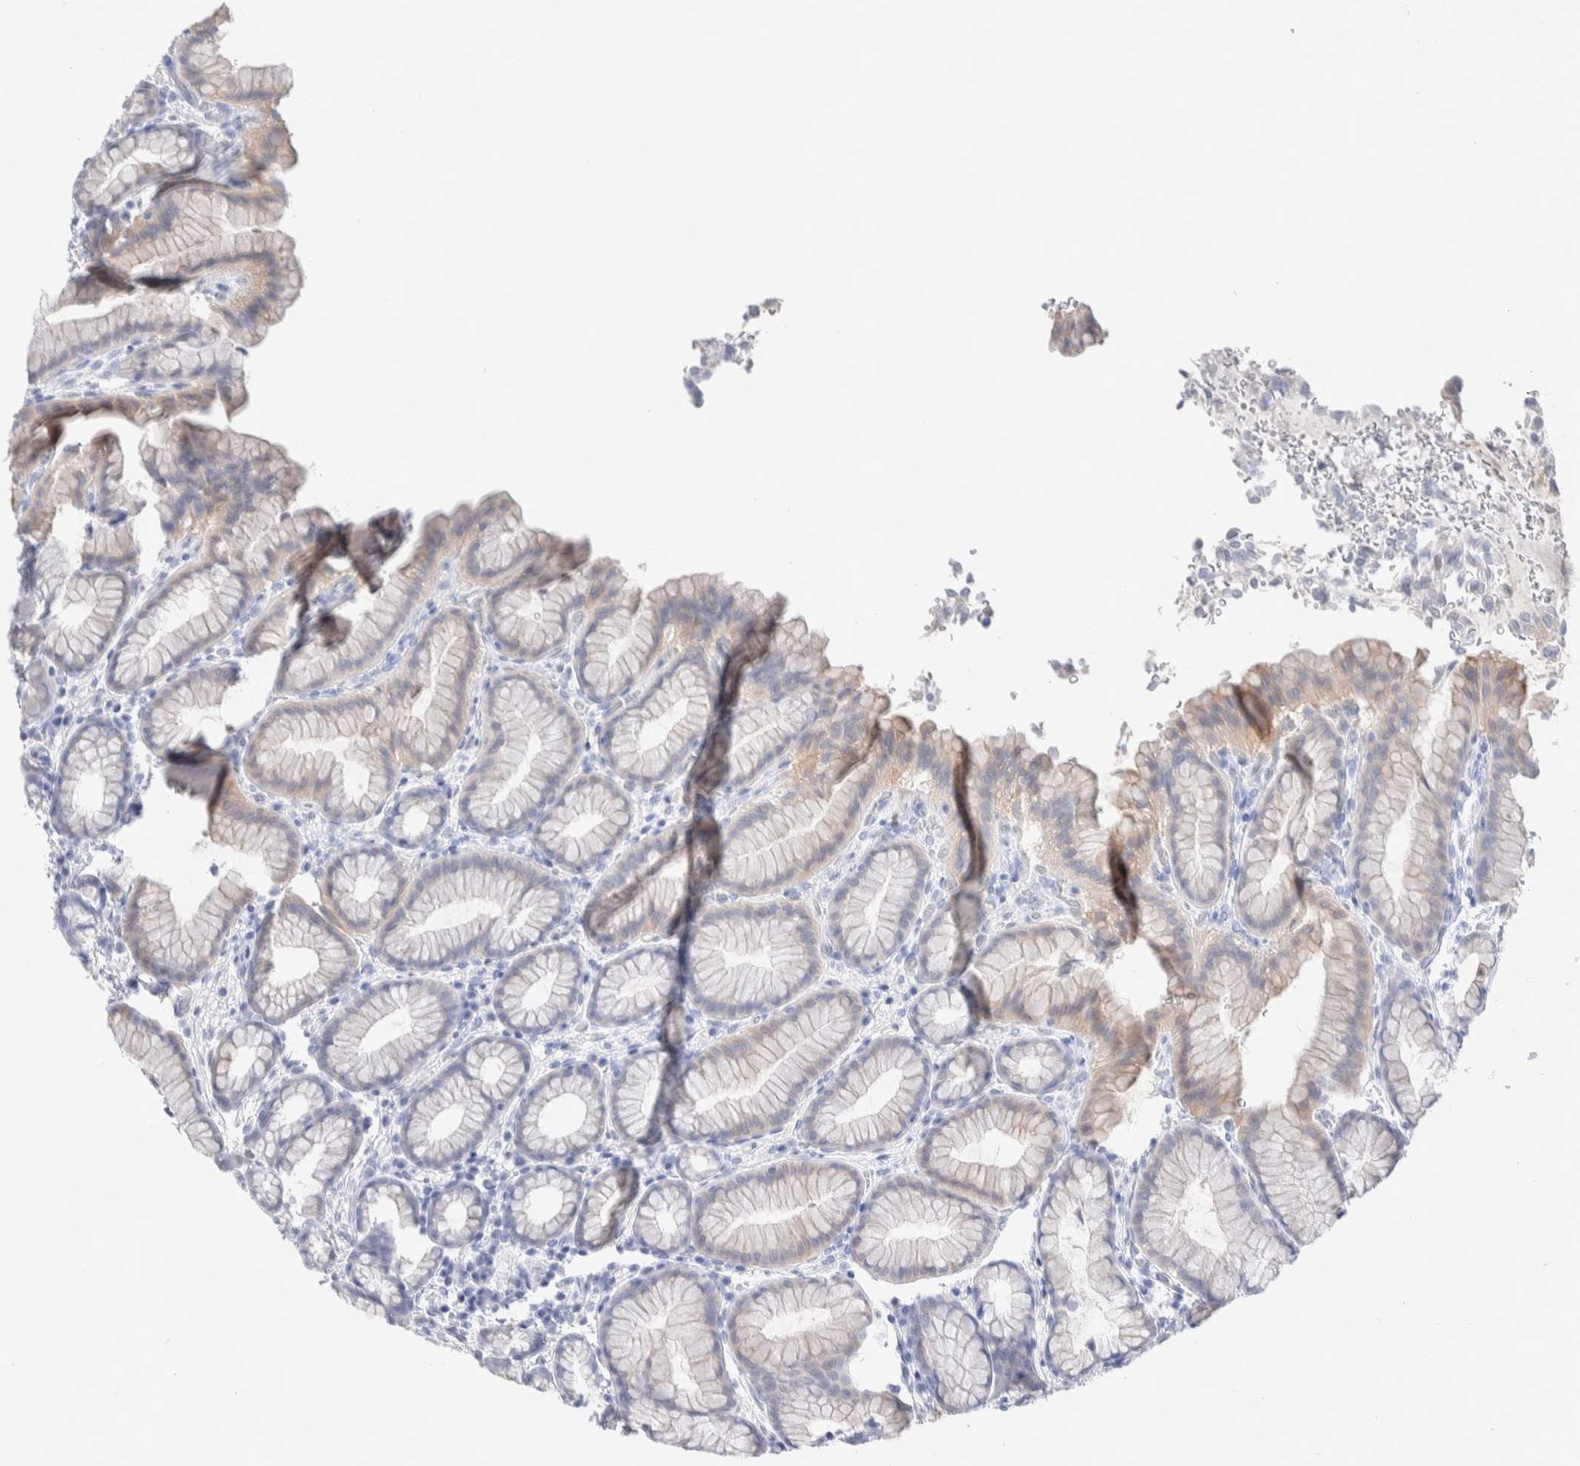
{"staining": {"intensity": "negative", "quantity": "none", "location": "none"}, "tissue": "stomach", "cell_type": "Glandular cells", "image_type": "normal", "snomed": [{"axis": "morphology", "description": "Normal tissue, NOS"}, {"axis": "topography", "description": "Stomach"}], "caption": "Micrograph shows no significant protein staining in glandular cells of normal stomach.", "gene": "GDA", "patient": {"sex": "male", "age": 42}}